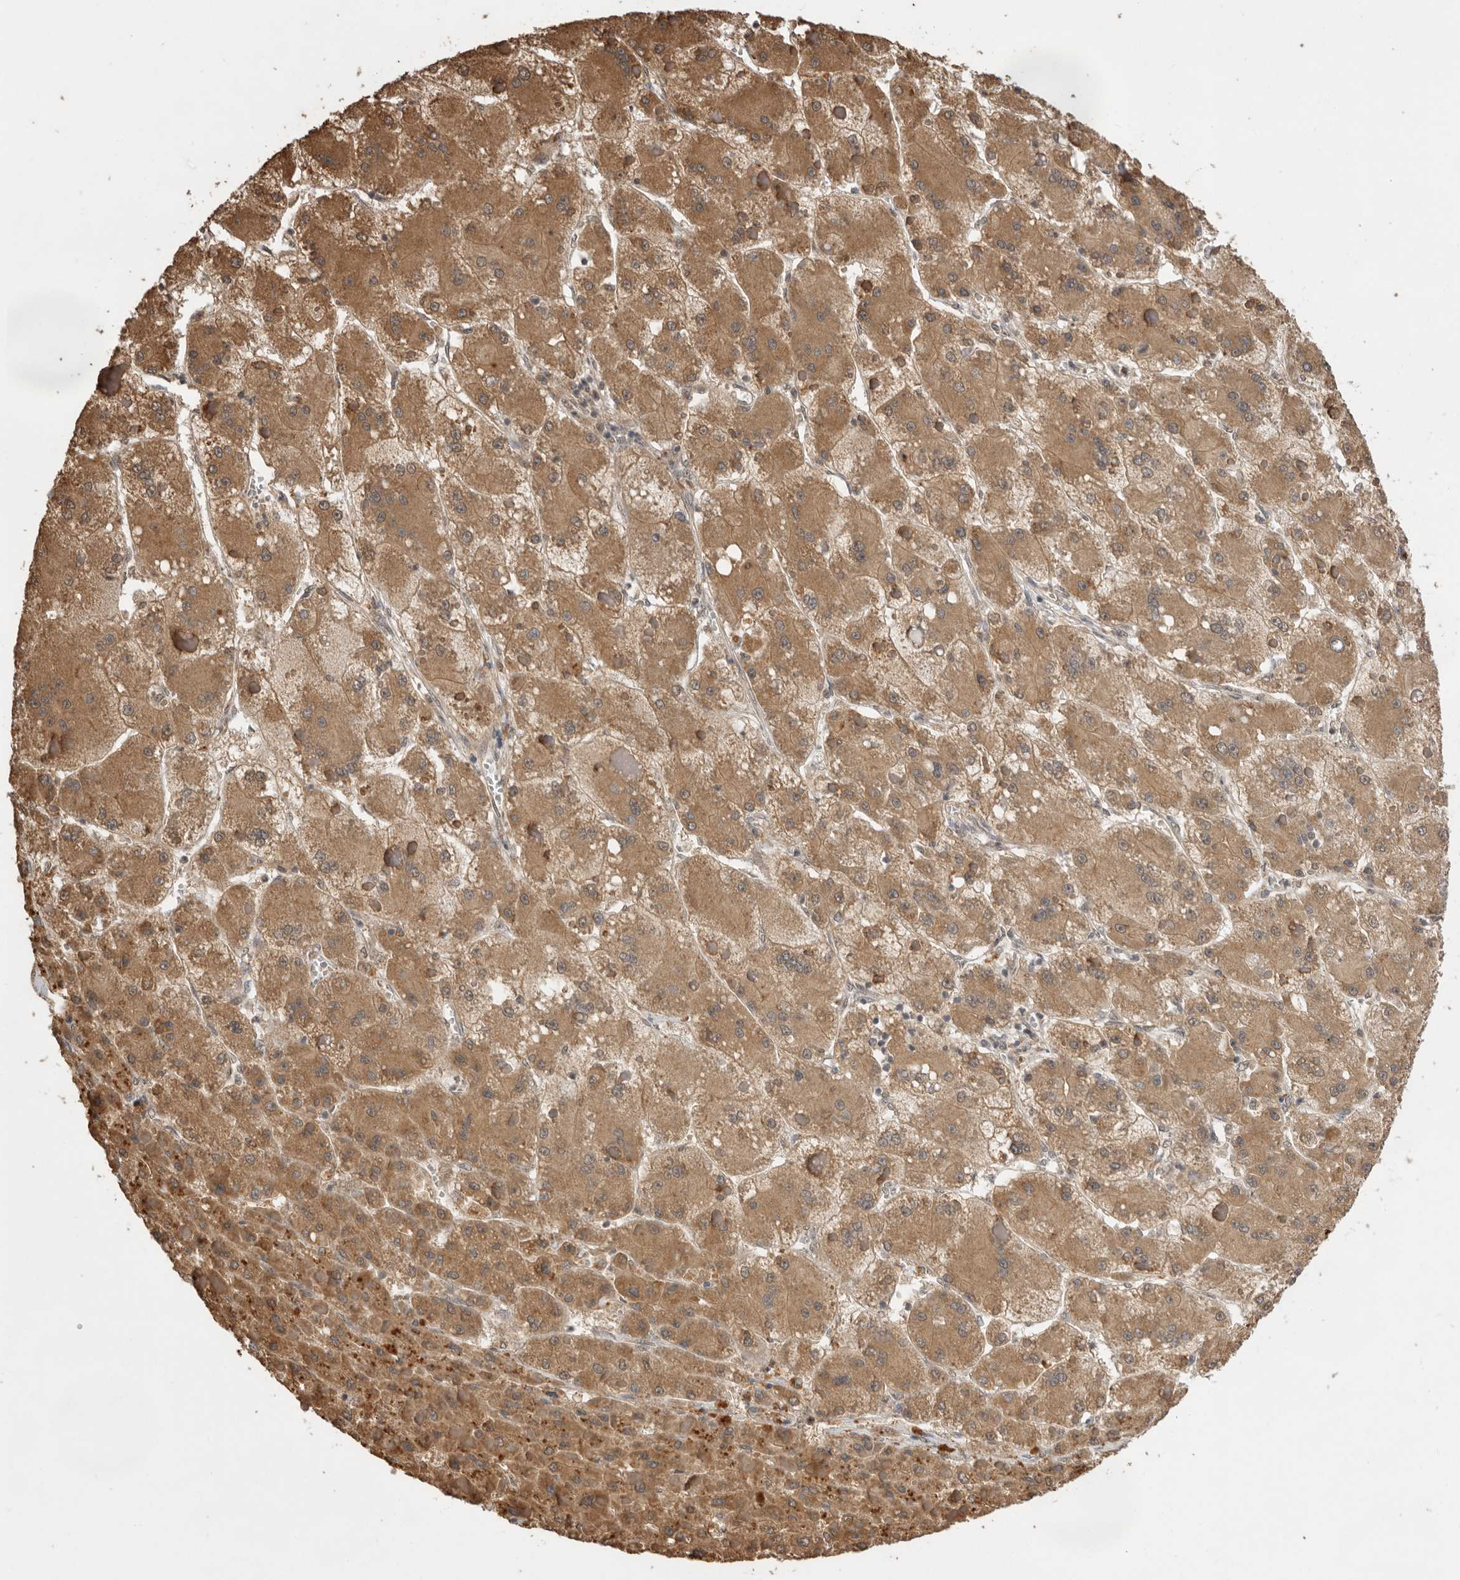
{"staining": {"intensity": "moderate", "quantity": ">75%", "location": "cytoplasmic/membranous"}, "tissue": "liver cancer", "cell_type": "Tumor cells", "image_type": "cancer", "snomed": [{"axis": "morphology", "description": "Carcinoma, Hepatocellular, NOS"}, {"axis": "topography", "description": "Liver"}], "caption": "Protein expression analysis of hepatocellular carcinoma (liver) reveals moderate cytoplasmic/membranous positivity in about >75% of tumor cells. (DAB (3,3'-diaminobenzidine) IHC with brightfield microscopy, high magnification).", "gene": "JAG2", "patient": {"sex": "female", "age": 73}}